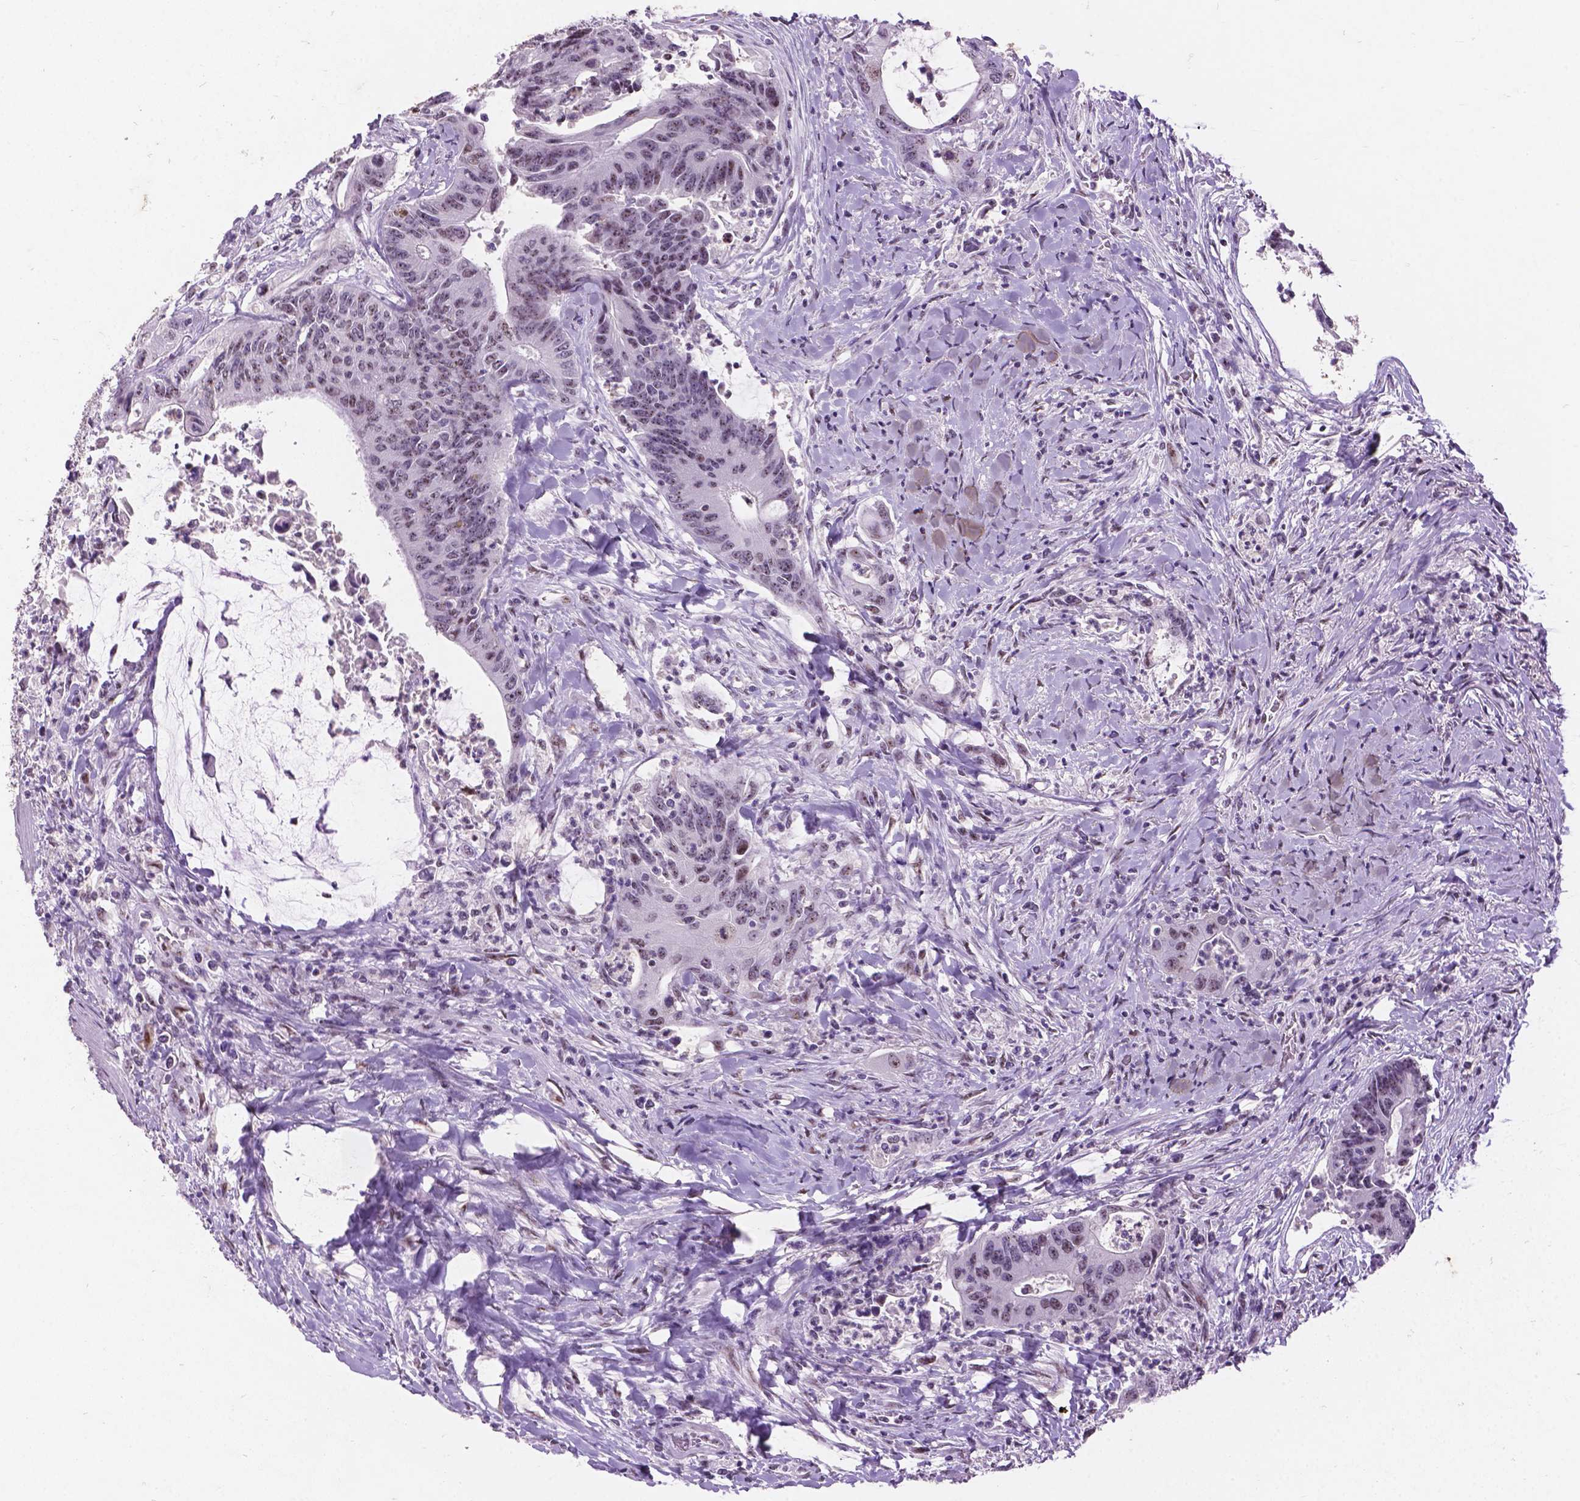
{"staining": {"intensity": "weak", "quantity": ">75%", "location": "nuclear"}, "tissue": "colorectal cancer", "cell_type": "Tumor cells", "image_type": "cancer", "snomed": [{"axis": "morphology", "description": "Adenocarcinoma, NOS"}, {"axis": "topography", "description": "Rectum"}], "caption": "An IHC image of neoplastic tissue is shown. Protein staining in brown labels weak nuclear positivity in adenocarcinoma (colorectal) within tumor cells.", "gene": "COIL", "patient": {"sex": "male", "age": 59}}